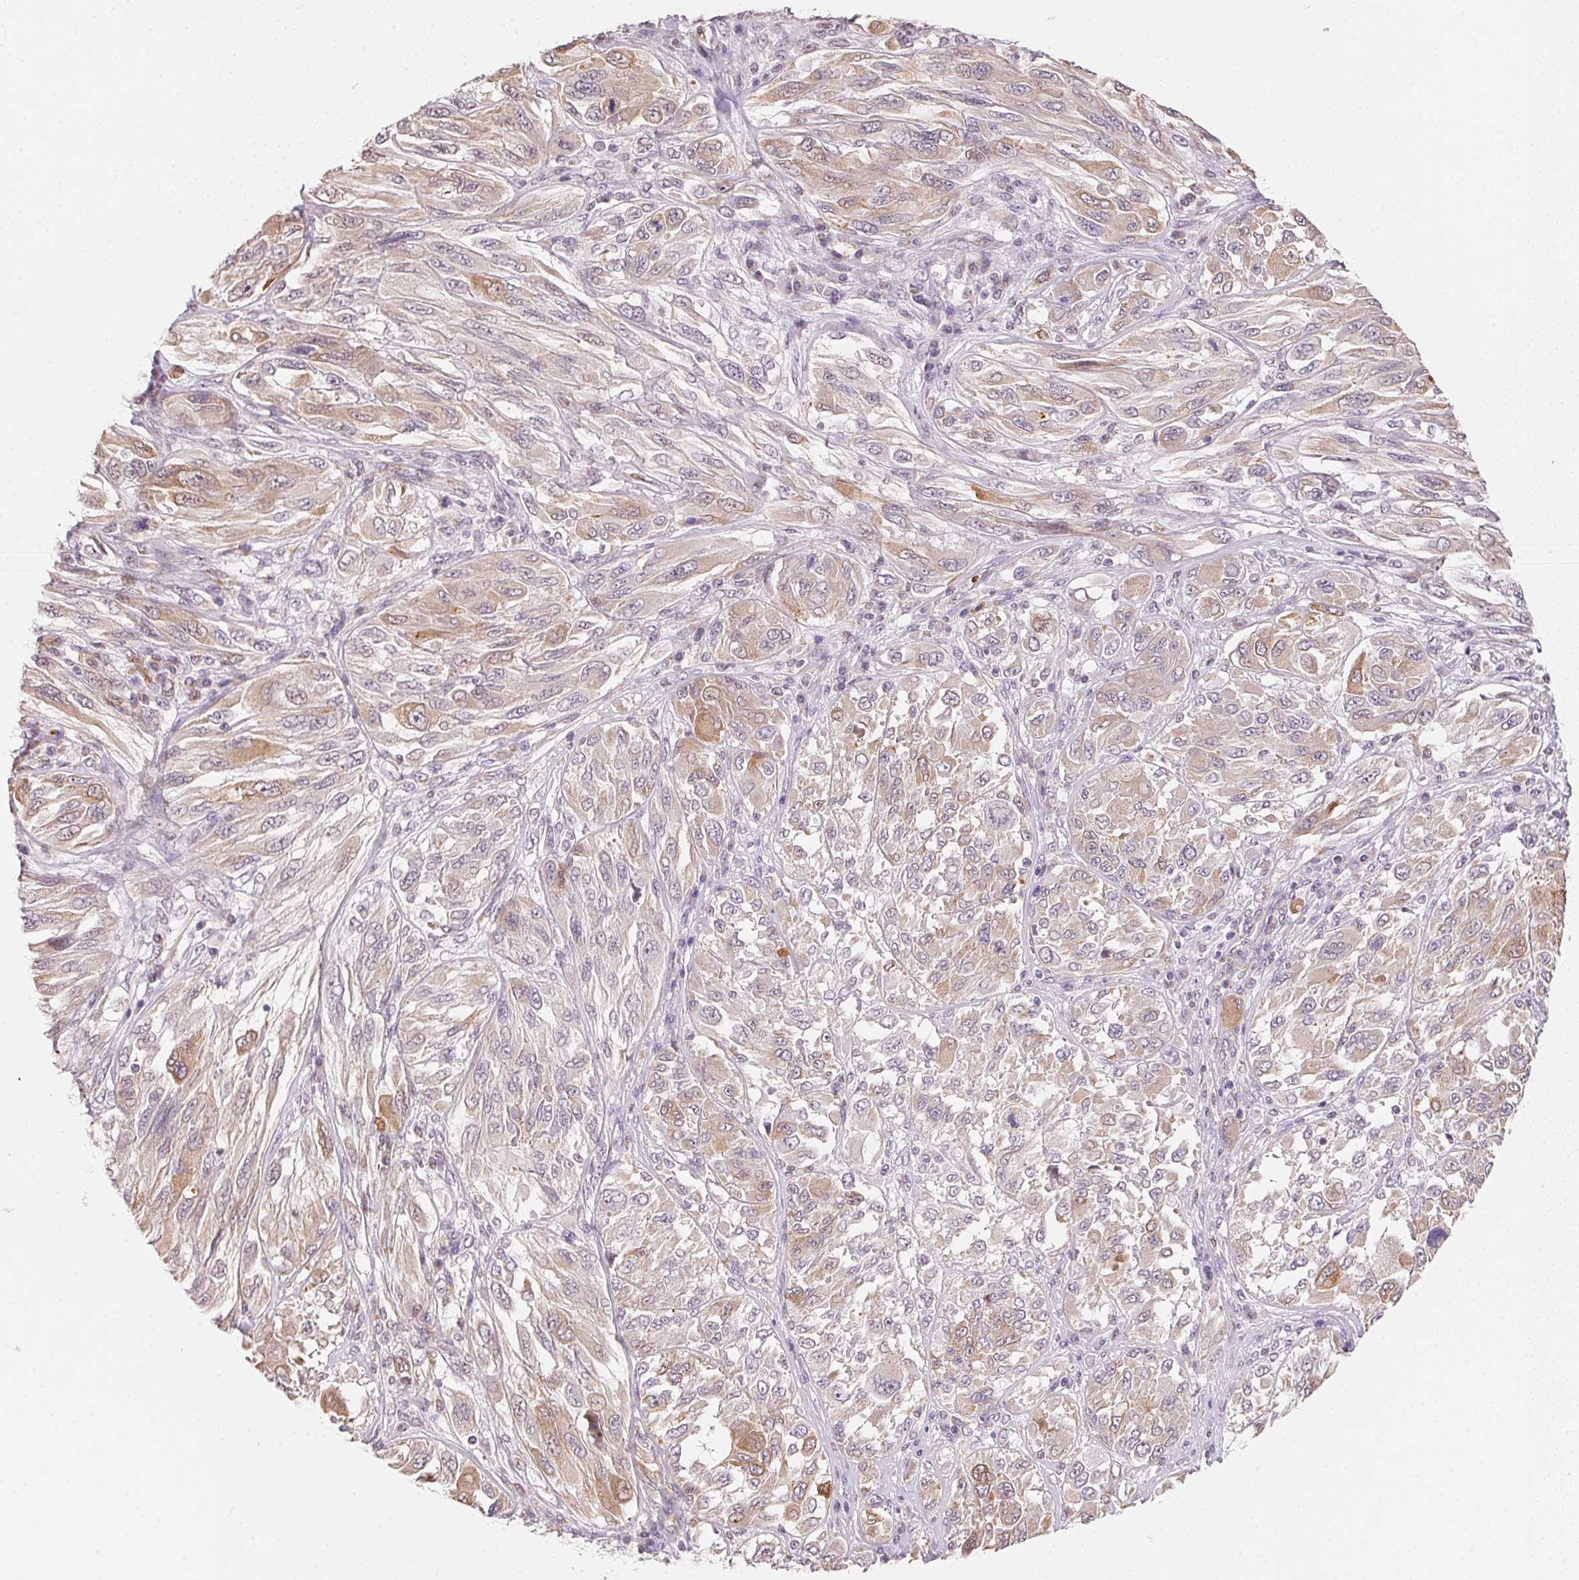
{"staining": {"intensity": "weak", "quantity": "25%-75%", "location": "cytoplasmic/membranous"}, "tissue": "melanoma", "cell_type": "Tumor cells", "image_type": "cancer", "snomed": [{"axis": "morphology", "description": "Malignant melanoma, NOS"}, {"axis": "topography", "description": "Skin"}], "caption": "The image reveals immunohistochemical staining of malignant melanoma. There is weak cytoplasmic/membranous expression is present in approximately 25%-75% of tumor cells.", "gene": "METTL13", "patient": {"sex": "female", "age": 91}}